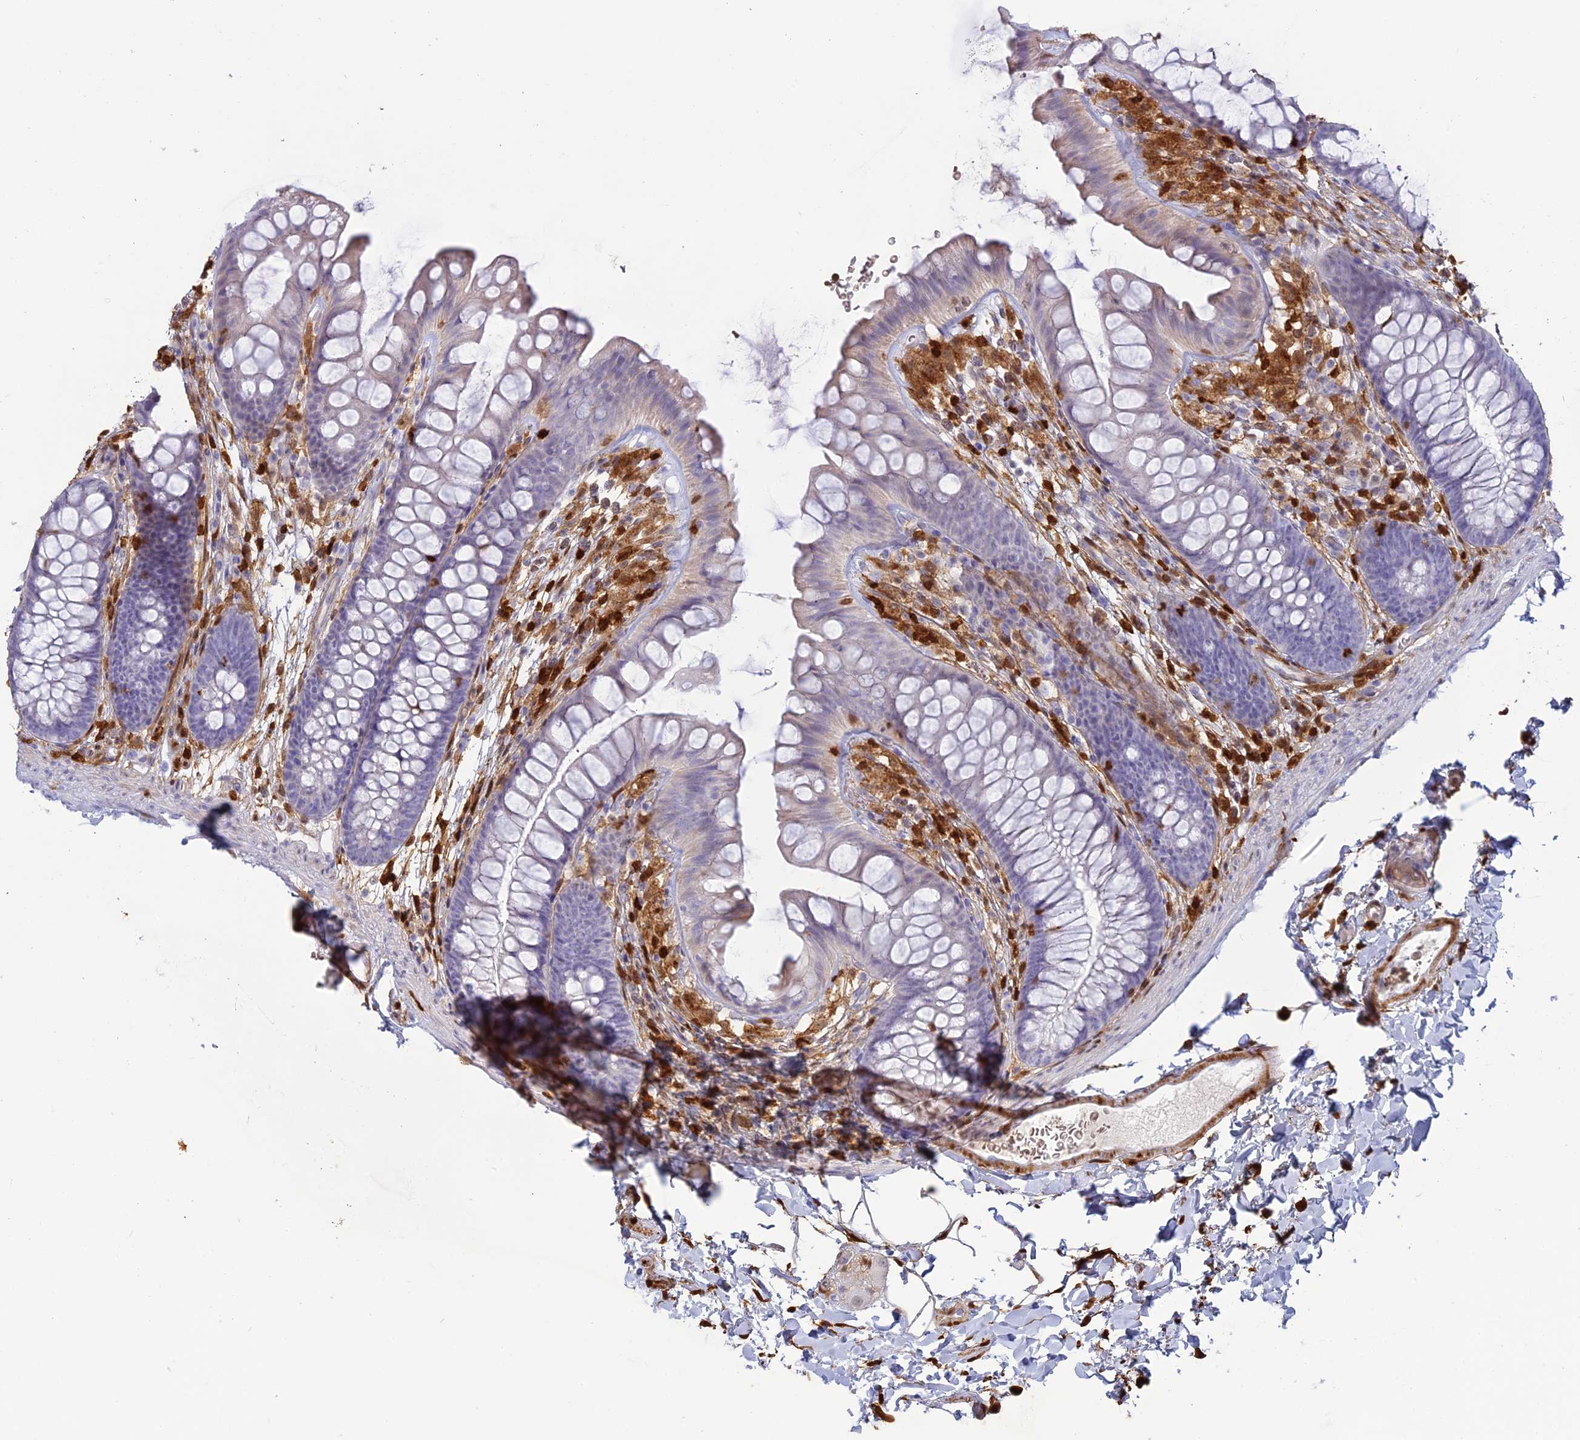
{"staining": {"intensity": "negative", "quantity": "none", "location": "none"}, "tissue": "colon", "cell_type": "Endothelial cells", "image_type": "normal", "snomed": [{"axis": "morphology", "description": "Normal tissue, NOS"}, {"axis": "topography", "description": "Colon"}], "caption": "High power microscopy photomicrograph of an immunohistochemistry image of unremarkable colon, revealing no significant expression in endothelial cells. (DAB immunohistochemistry (IHC) visualized using brightfield microscopy, high magnification).", "gene": "PGBD4", "patient": {"sex": "female", "age": 62}}